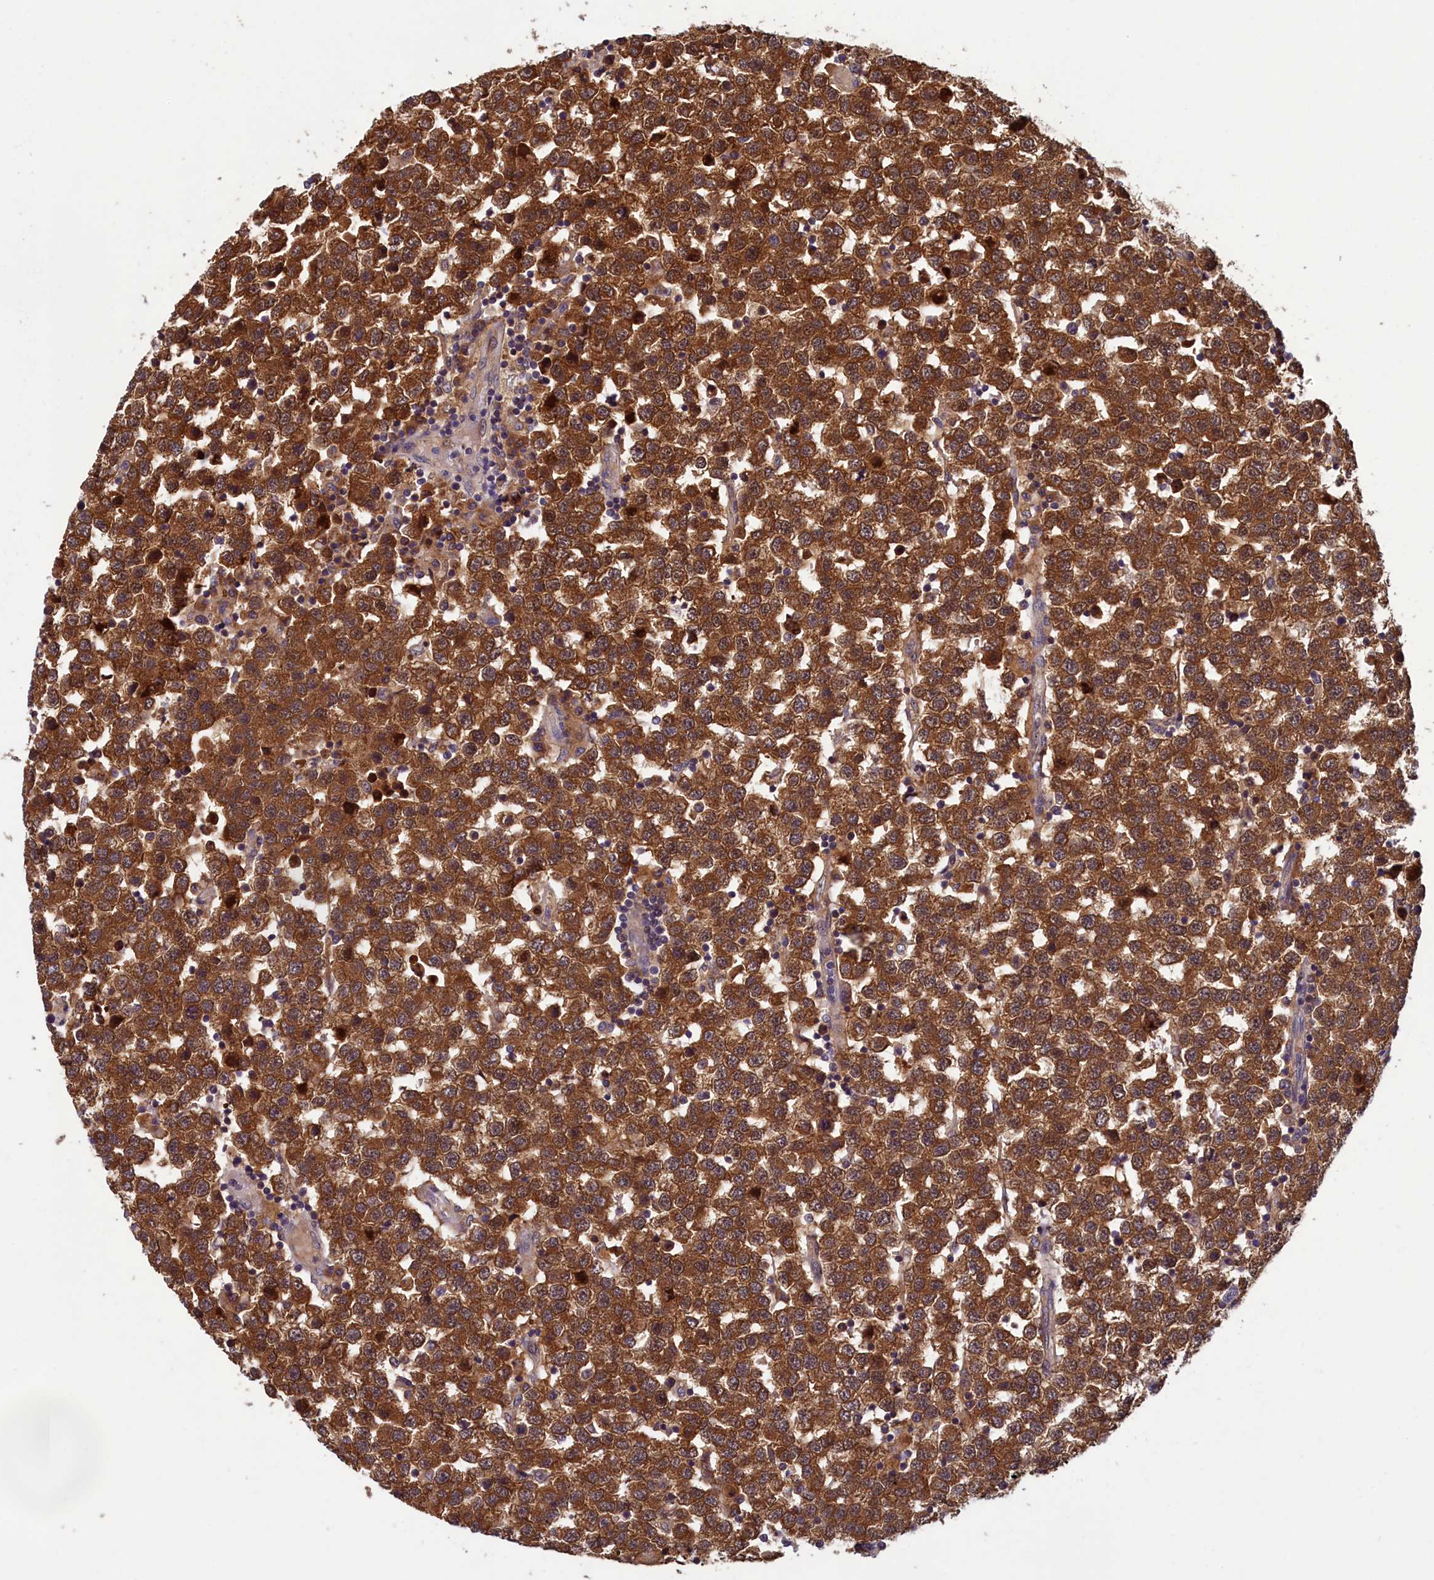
{"staining": {"intensity": "strong", "quantity": ">75%", "location": "cytoplasmic/membranous"}, "tissue": "testis cancer", "cell_type": "Tumor cells", "image_type": "cancer", "snomed": [{"axis": "morphology", "description": "Seminoma, NOS"}, {"axis": "topography", "description": "Testis"}], "caption": "There is high levels of strong cytoplasmic/membranous positivity in tumor cells of seminoma (testis), as demonstrated by immunohistochemical staining (brown color).", "gene": "CCDC15", "patient": {"sex": "male", "age": 34}}